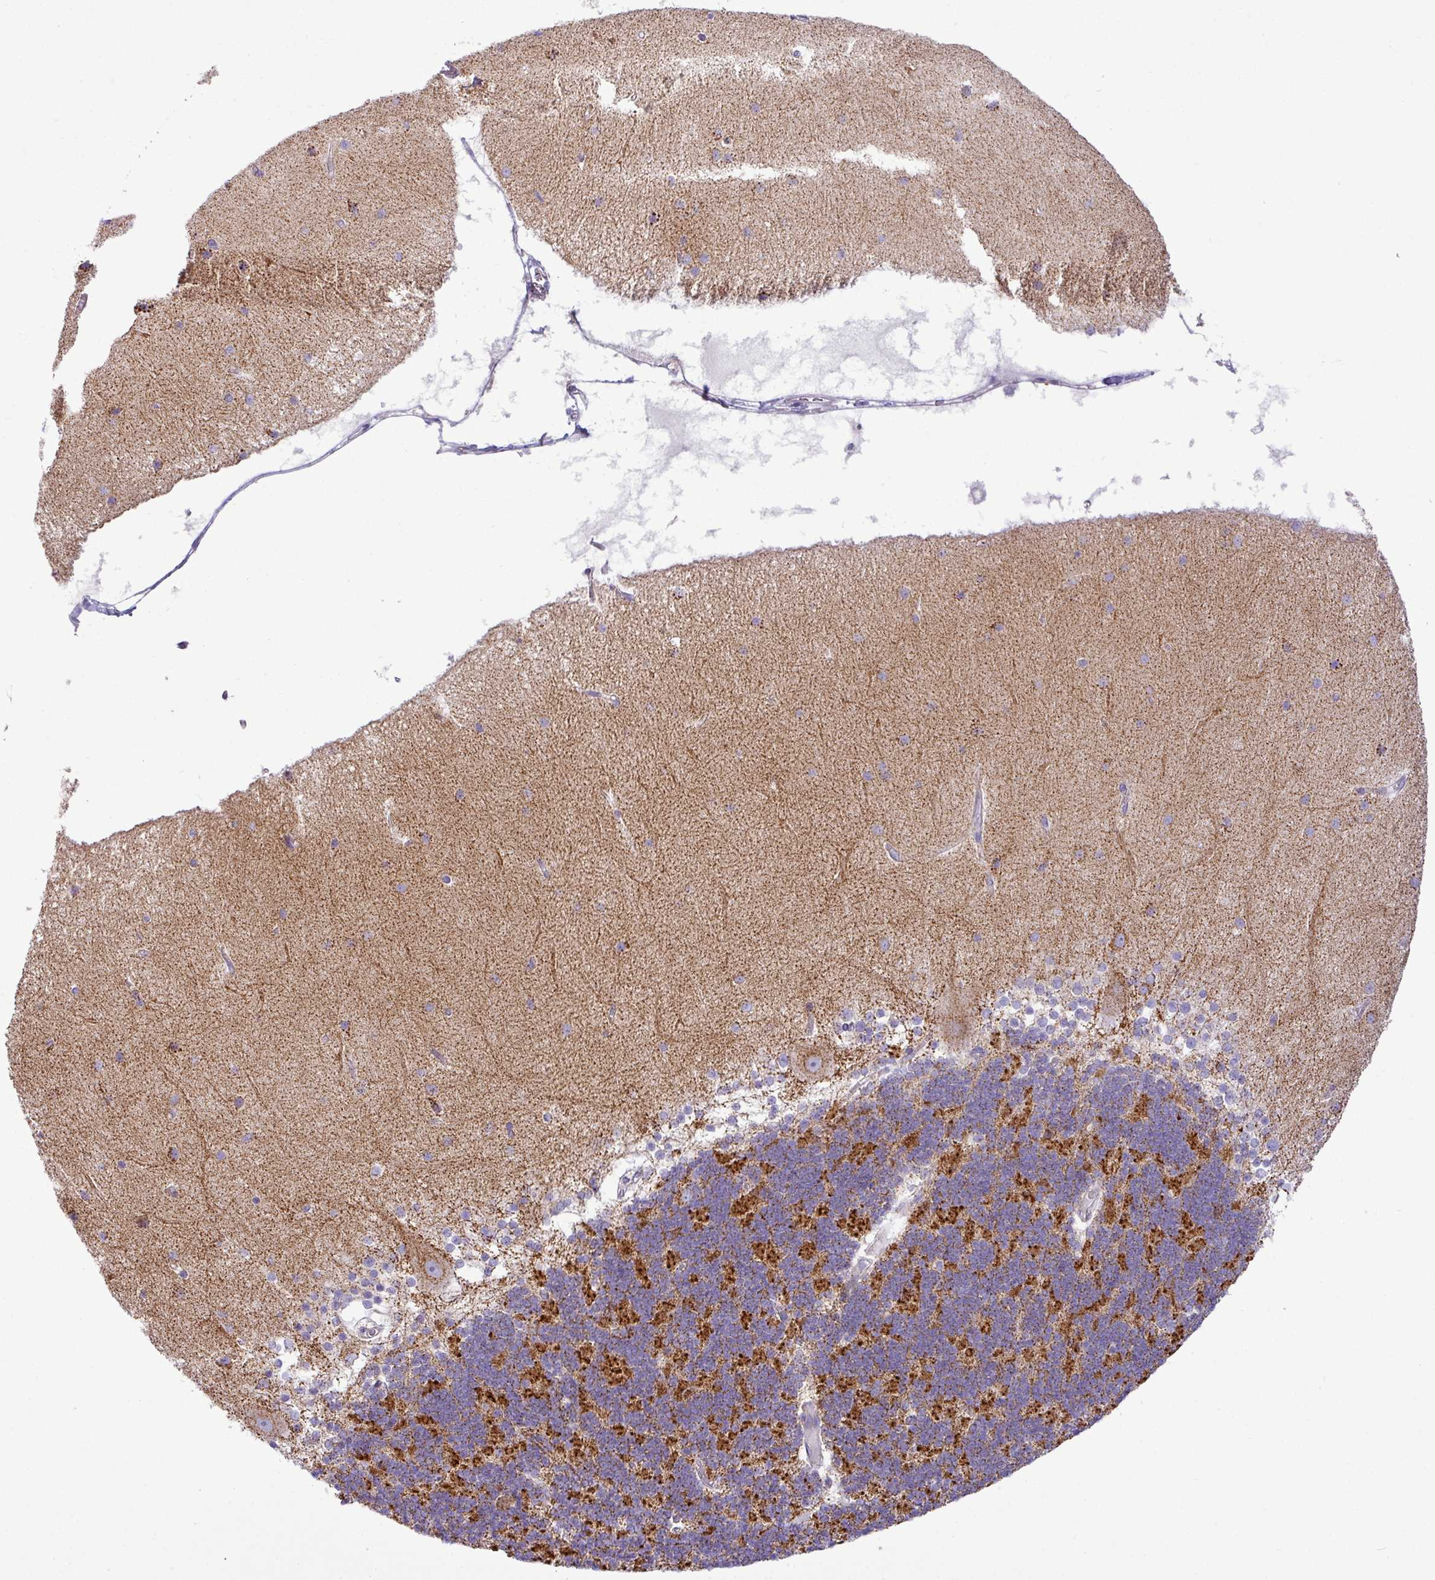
{"staining": {"intensity": "strong", "quantity": "25%-75%", "location": "cytoplasmic/membranous"}, "tissue": "cerebellum", "cell_type": "Cells in granular layer", "image_type": "normal", "snomed": [{"axis": "morphology", "description": "Normal tissue, NOS"}, {"axis": "topography", "description": "Cerebellum"}], "caption": "Unremarkable cerebellum shows strong cytoplasmic/membranous staining in about 25%-75% of cells in granular layer, visualized by immunohistochemistry. Using DAB (3,3'-diaminobenzidine) (brown) and hematoxylin (blue) stains, captured at high magnification using brightfield microscopy.", "gene": "ZNF81", "patient": {"sex": "female", "age": 54}}